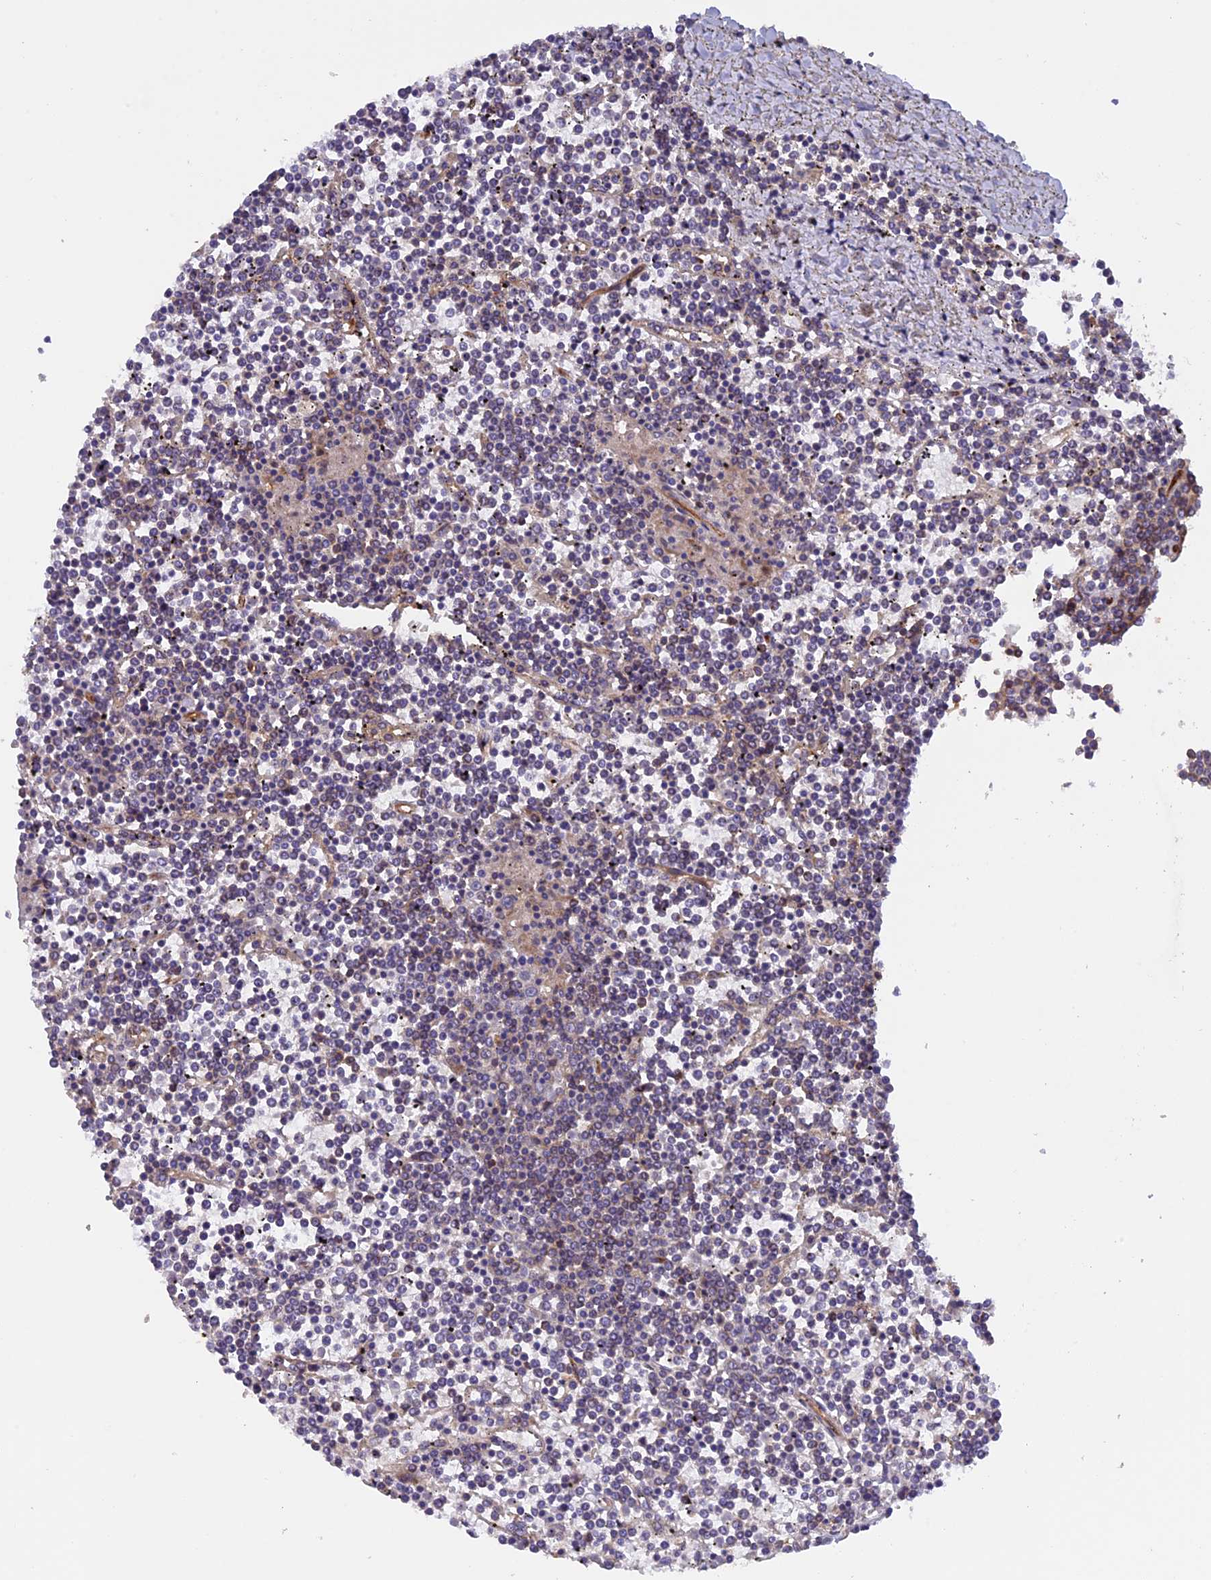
{"staining": {"intensity": "negative", "quantity": "none", "location": "none"}, "tissue": "lymphoma", "cell_type": "Tumor cells", "image_type": "cancer", "snomed": [{"axis": "morphology", "description": "Malignant lymphoma, non-Hodgkin's type, Low grade"}, {"axis": "topography", "description": "Spleen"}], "caption": "Immunohistochemical staining of human malignant lymphoma, non-Hodgkin's type (low-grade) demonstrates no significant positivity in tumor cells. Nuclei are stained in blue.", "gene": "ADAMTS15", "patient": {"sex": "female", "age": 19}}